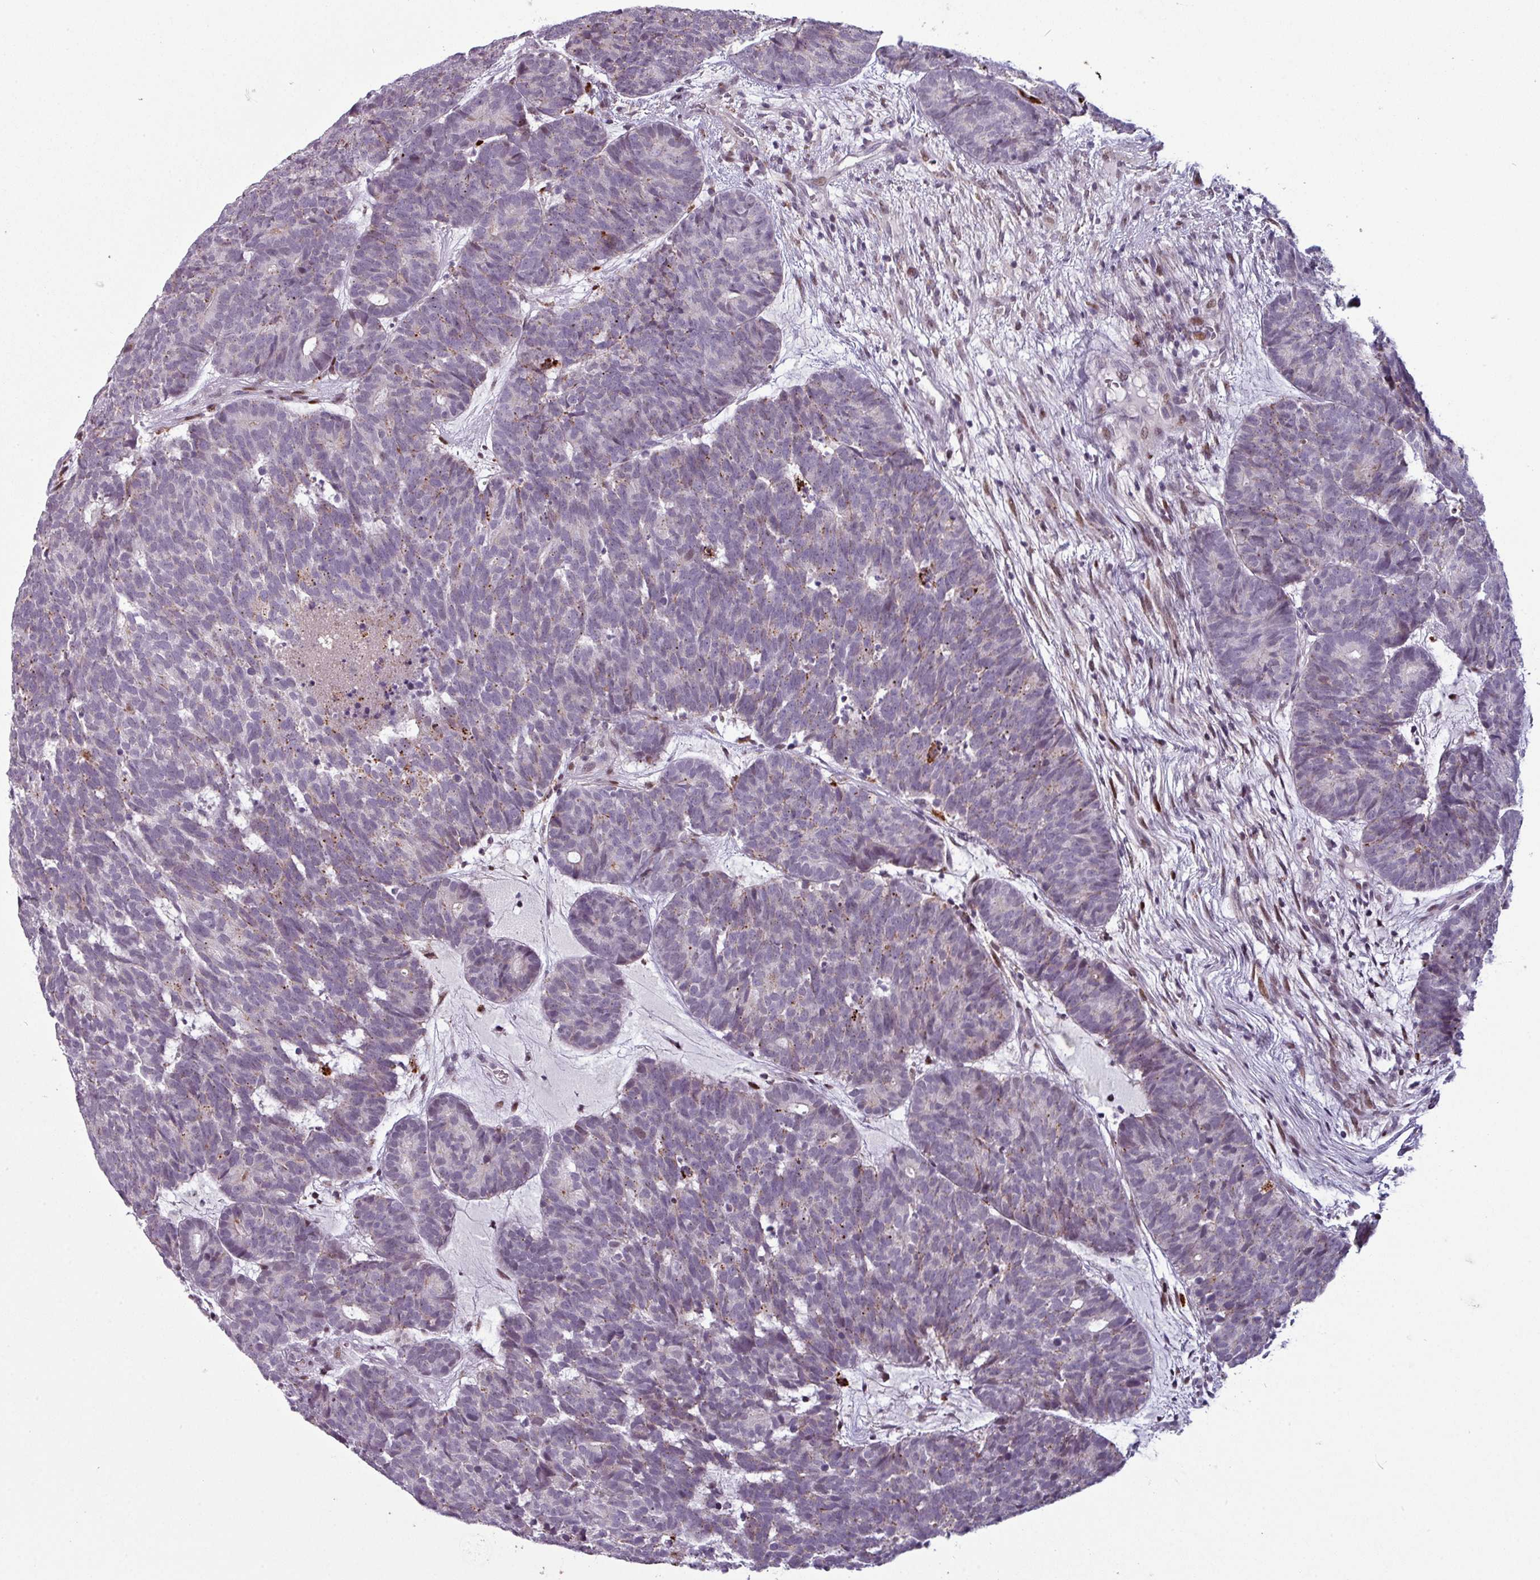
{"staining": {"intensity": "negative", "quantity": "none", "location": "none"}, "tissue": "head and neck cancer", "cell_type": "Tumor cells", "image_type": "cancer", "snomed": [{"axis": "morphology", "description": "Adenocarcinoma, NOS"}, {"axis": "topography", "description": "Head-Neck"}], "caption": "Human head and neck cancer (adenocarcinoma) stained for a protein using IHC exhibits no positivity in tumor cells.", "gene": "TMEFF1", "patient": {"sex": "female", "age": 81}}